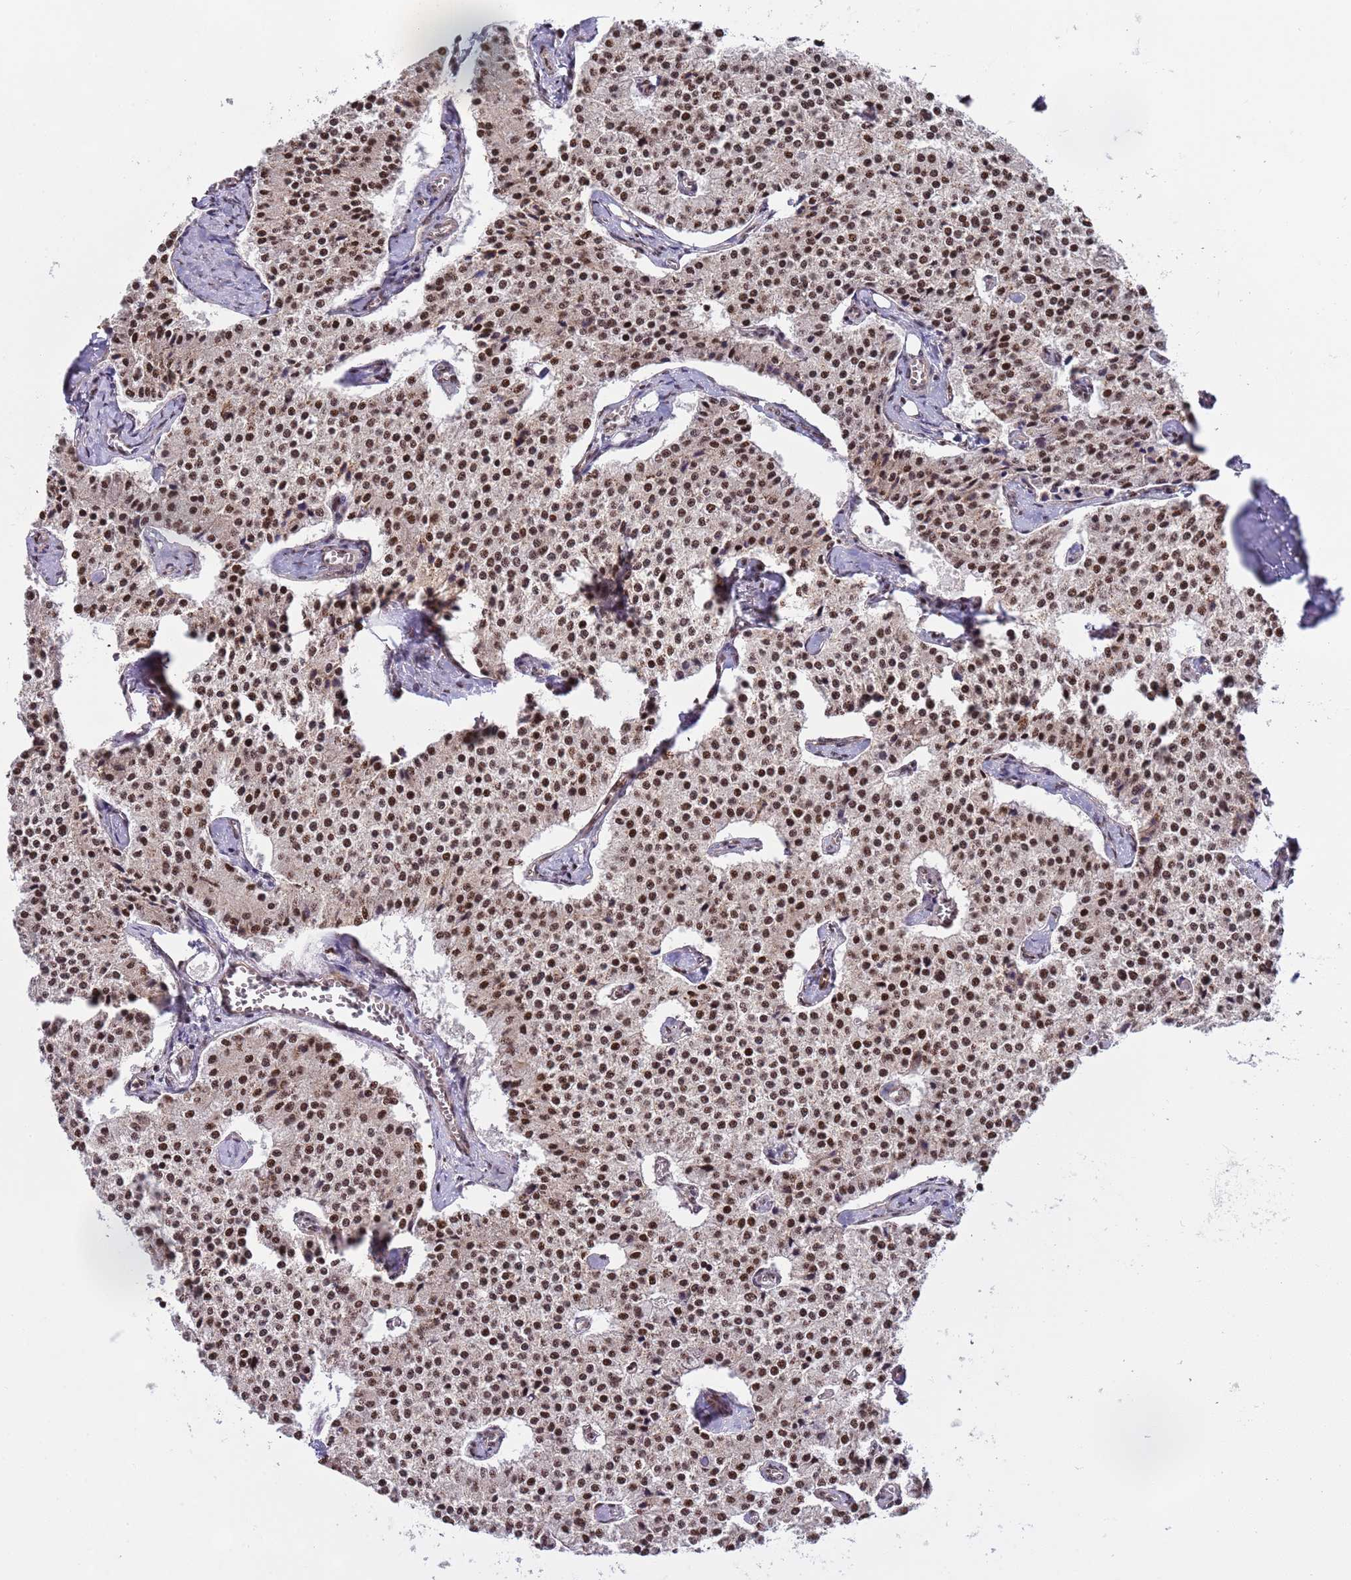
{"staining": {"intensity": "moderate", "quantity": ">75%", "location": "nuclear"}, "tissue": "carcinoid", "cell_type": "Tumor cells", "image_type": "cancer", "snomed": [{"axis": "morphology", "description": "Carcinoid, malignant, NOS"}, {"axis": "topography", "description": "Colon"}], "caption": "Immunohistochemical staining of human carcinoid (malignant) displays moderate nuclear protein expression in about >75% of tumor cells.", "gene": "EMC2", "patient": {"sex": "female", "age": 52}}